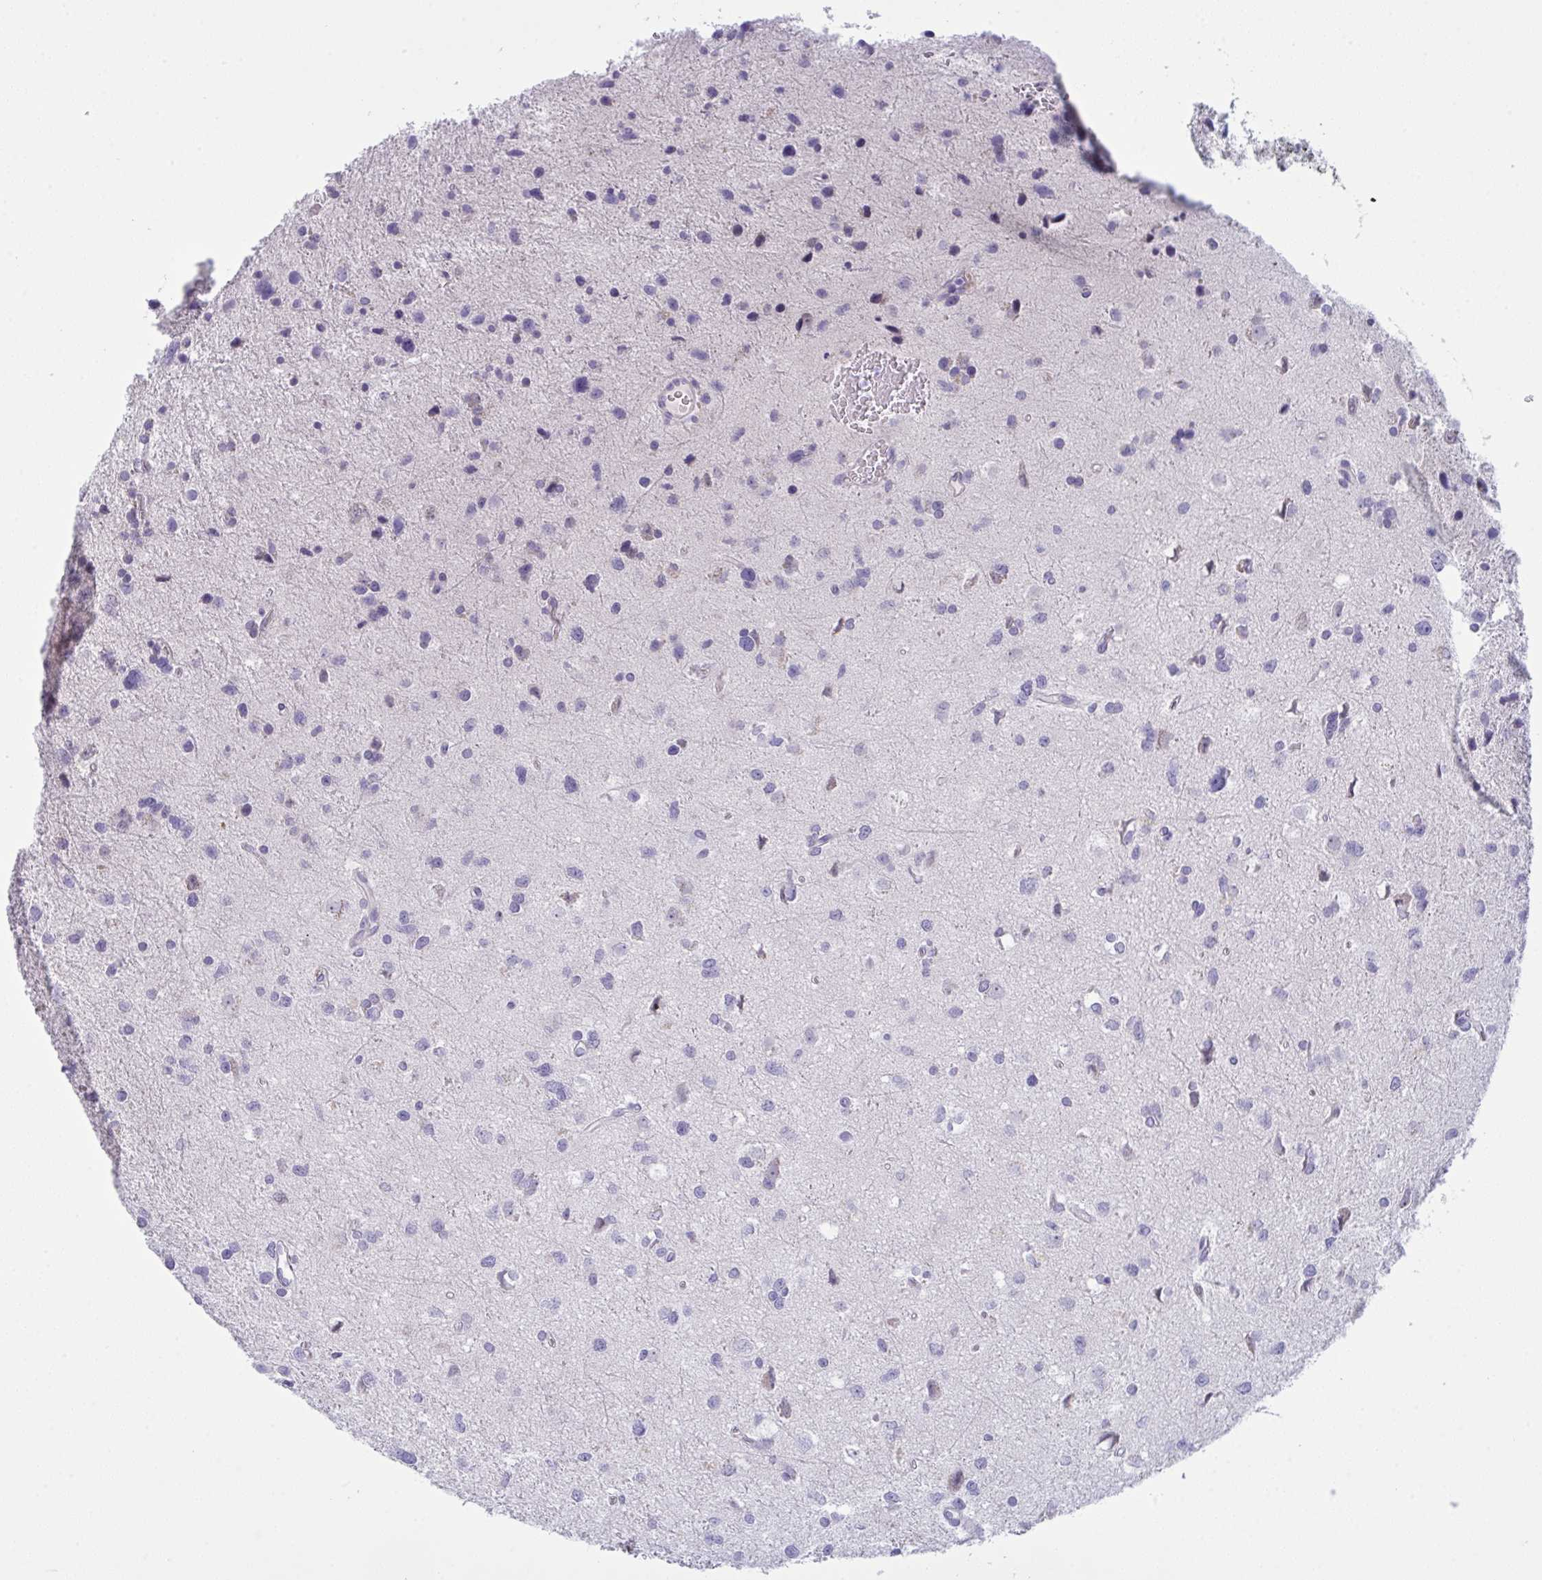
{"staining": {"intensity": "negative", "quantity": "none", "location": "none"}, "tissue": "glioma", "cell_type": "Tumor cells", "image_type": "cancer", "snomed": [{"axis": "morphology", "description": "Glioma, malignant, Low grade"}, {"axis": "topography", "description": "Brain"}], "caption": "A high-resolution micrograph shows IHC staining of malignant low-grade glioma, which displays no significant expression in tumor cells.", "gene": "TENT5D", "patient": {"sex": "female", "age": 55}}